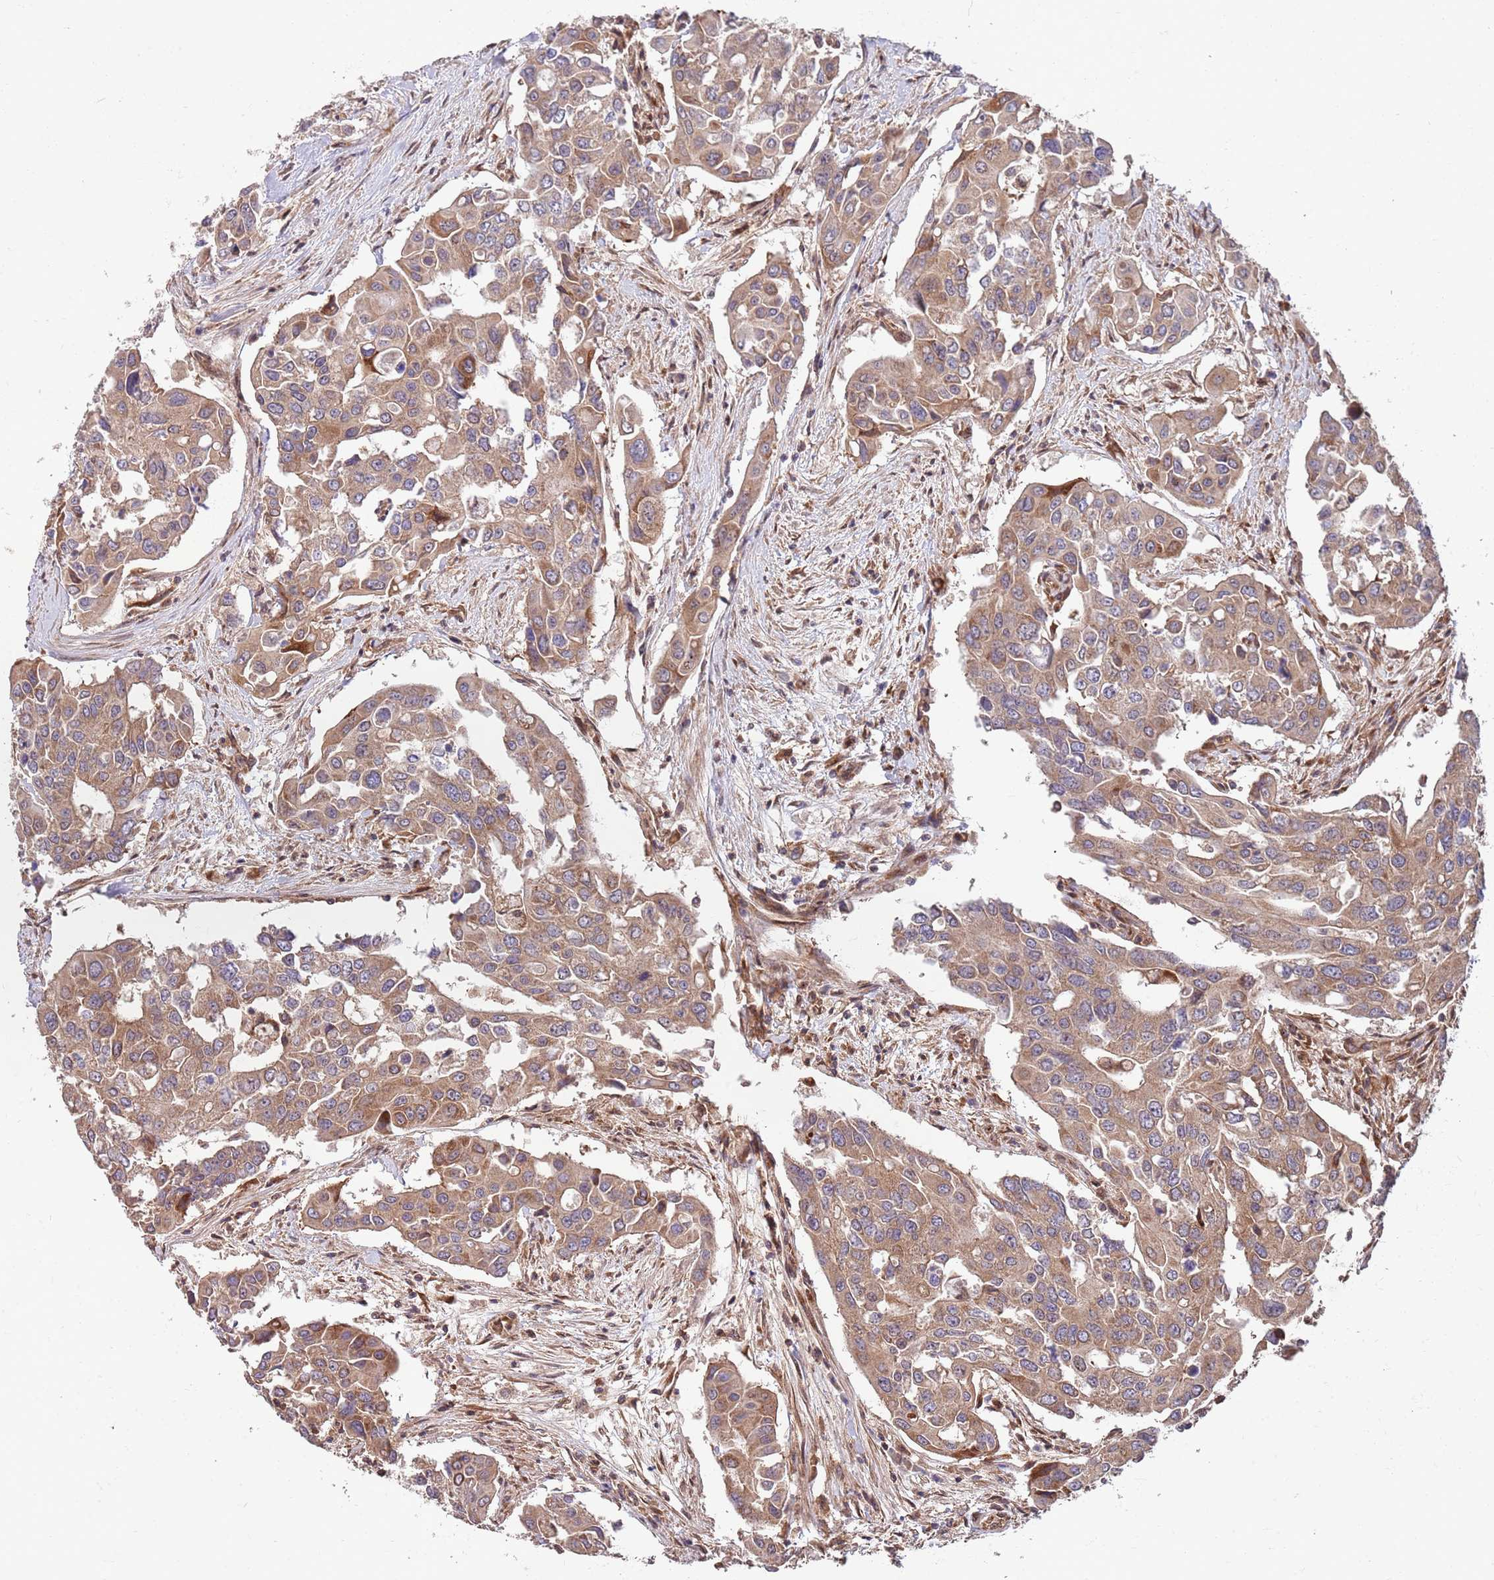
{"staining": {"intensity": "moderate", "quantity": ">75%", "location": "cytoplasmic/membranous"}, "tissue": "colorectal cancer", "cell_type": "Tumor cells", "image_type": "cancer", "snomed": [{"axis": "morphology", "description": "Adenocarcinoma, NOS"}, {"axis": "topography", "description": "Colon"}], "caption": "Colorectal adenocarcinoma was stained to show a protein in brown. There is medium levels of moderate cytoplasmic/membranous expression in about >75% of tumor cells.", "gene": "RNF19B", "patient": {"sex": "male", "age": 77}}